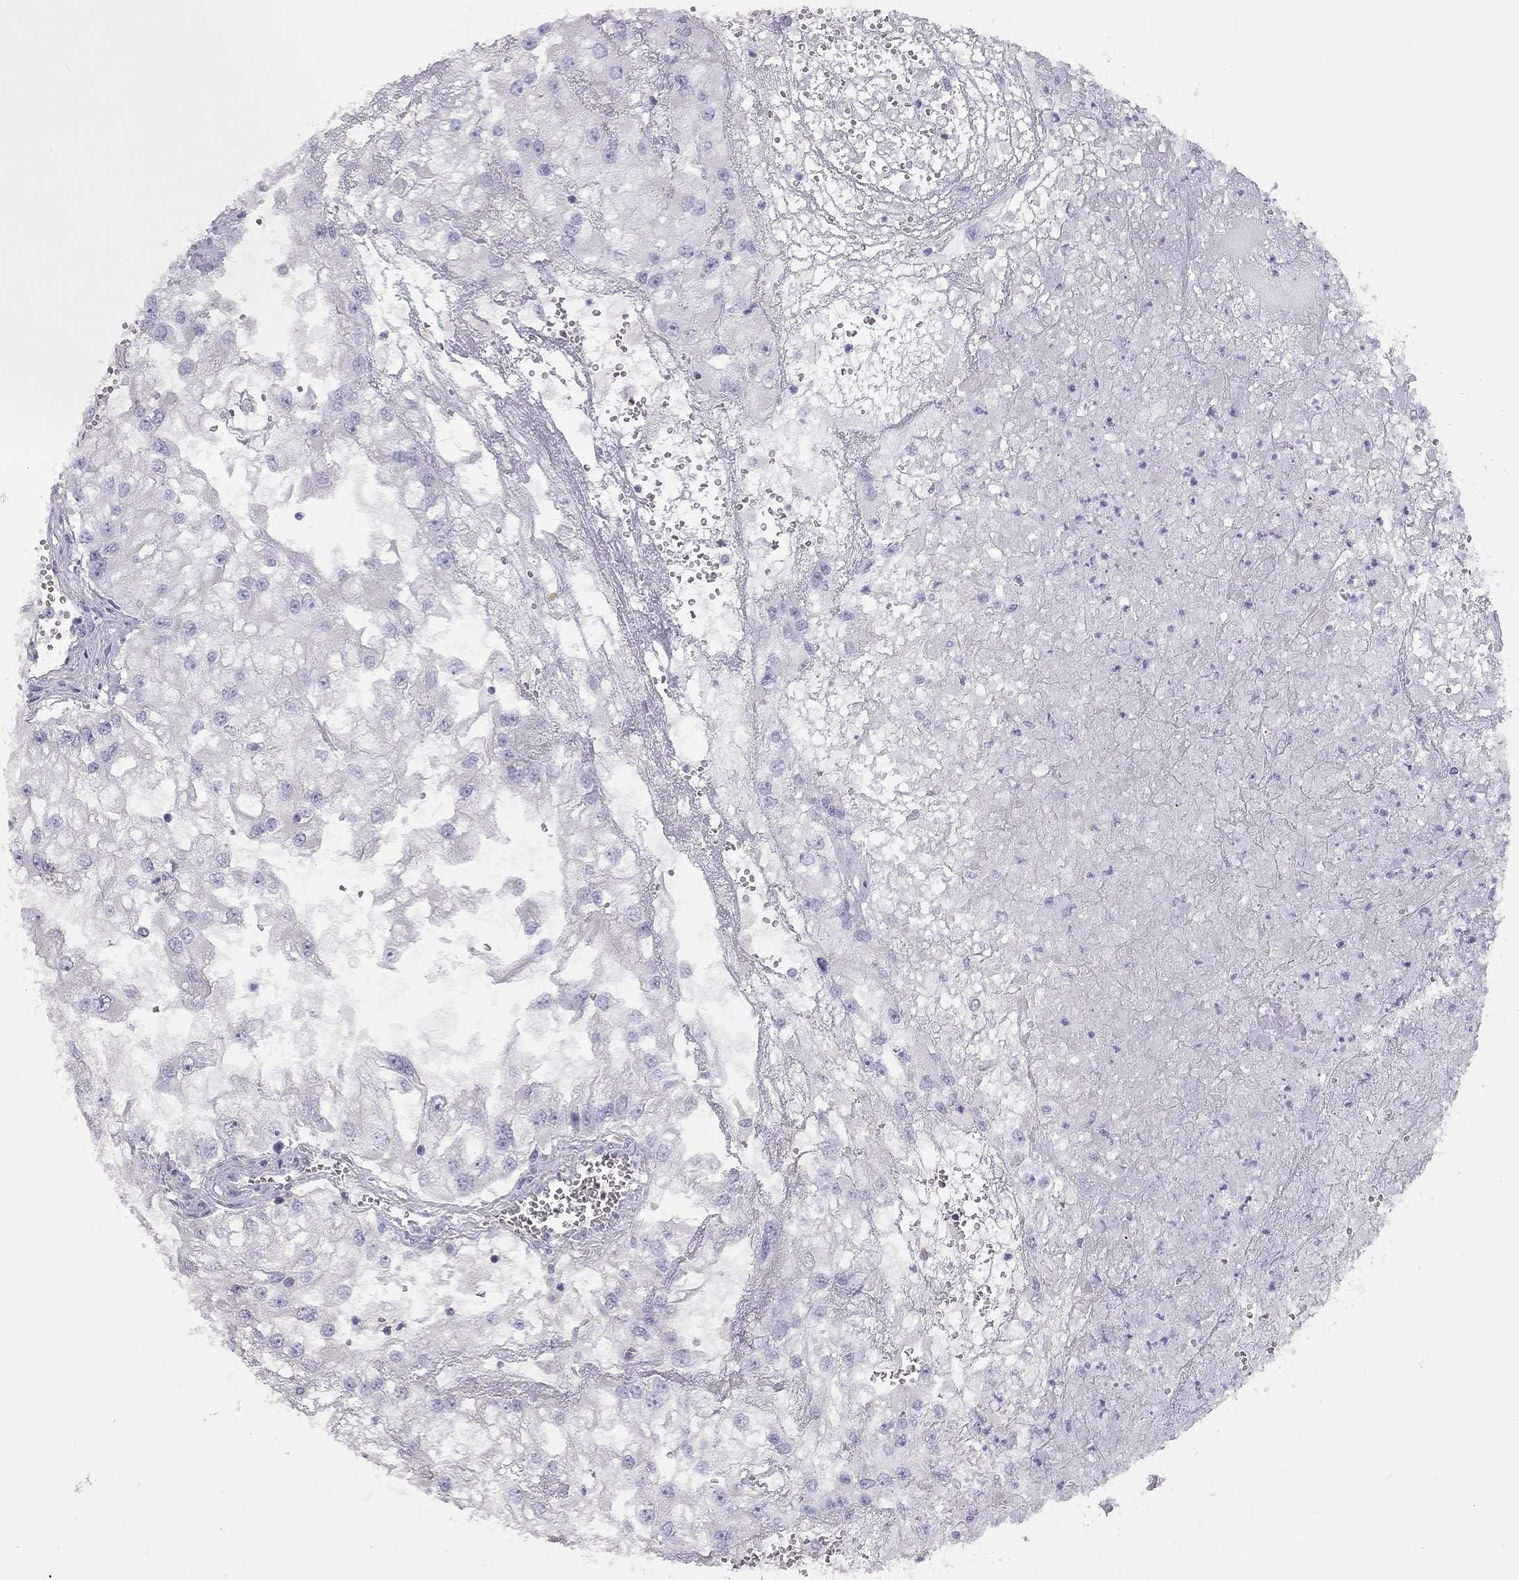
{"staining": {"intensity": "negative", "quantity": "none", "location": "none"}, "tissue": "renal cancer", "cell_type": "Tumor cells", "image_type": "cancer", "snomed": [{"axis": "morphology", "description": "Adenocarcinoma, NOS"}, {"axis": "topography", "description": "Kidney"}], "caption": "High power microscopy image of an immunohistochemistry micrograph of renal cancer, revealing no significant expression in tumor cells.", "gene": "ADCYAP1", "patient": {"sex": "male", "age": 59}}